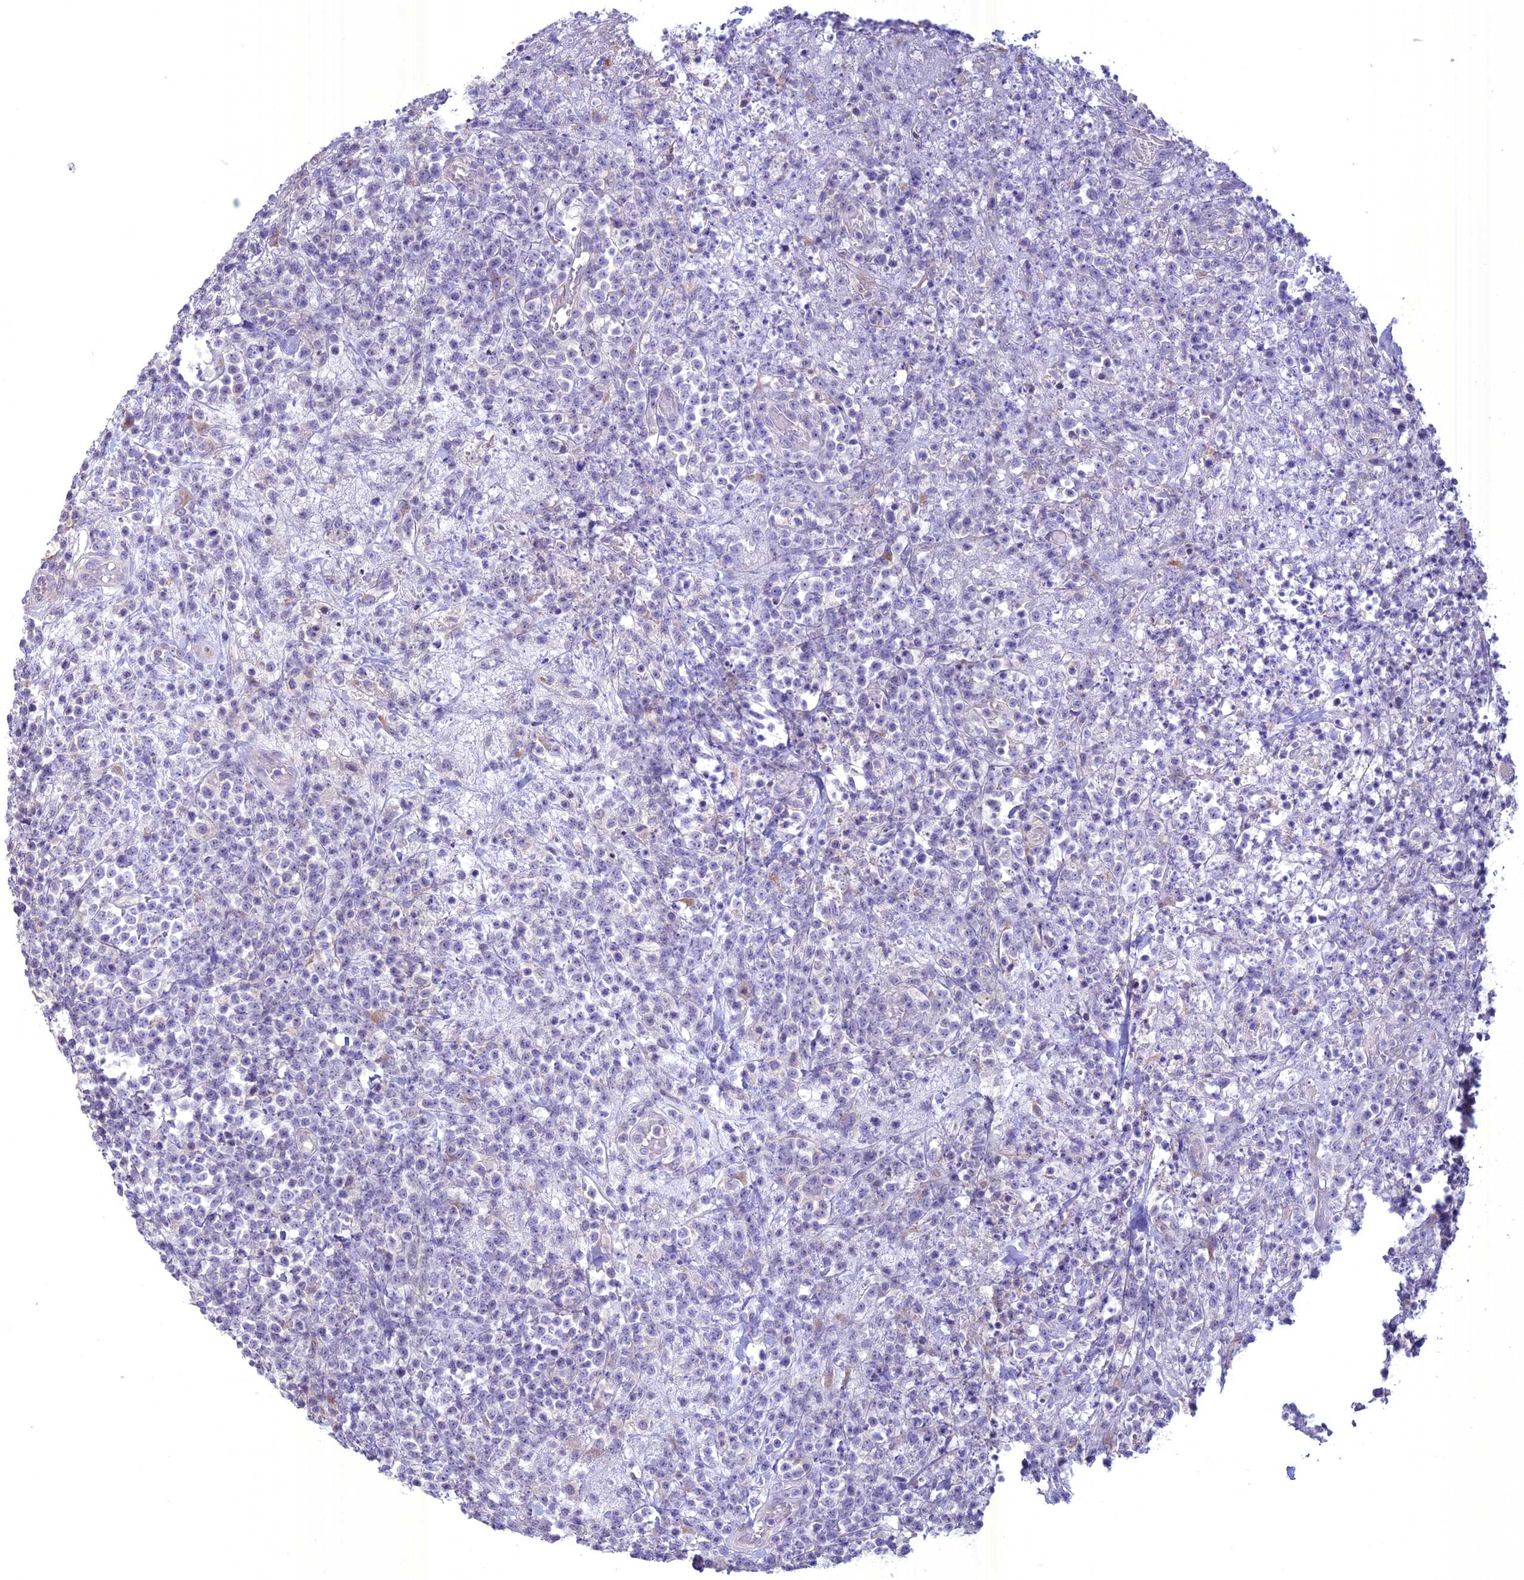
{"staining": {"intensity": "negative", "quantity": "none", "location": "none"}, "tissue": "lymphoma", "cell_type": "Tumor cells", "image_type": "cancer", "snomed": [{"axis": "morphology", "description": "Malignant lymphoma, non-Hodgkin's type, High grade"}, {"axis": "topography", "description": "Colon"}], "caption": "A micrograph of lymphoma stained for a protein demonstrates no brown staining in tumor cells. (DAB (3,3'-diaminobenzidine) IHC visualized using brightfield microscopy, high magnification).", "gene": "SPHKAP", "patient": {"sex": "female", "age": 53}}